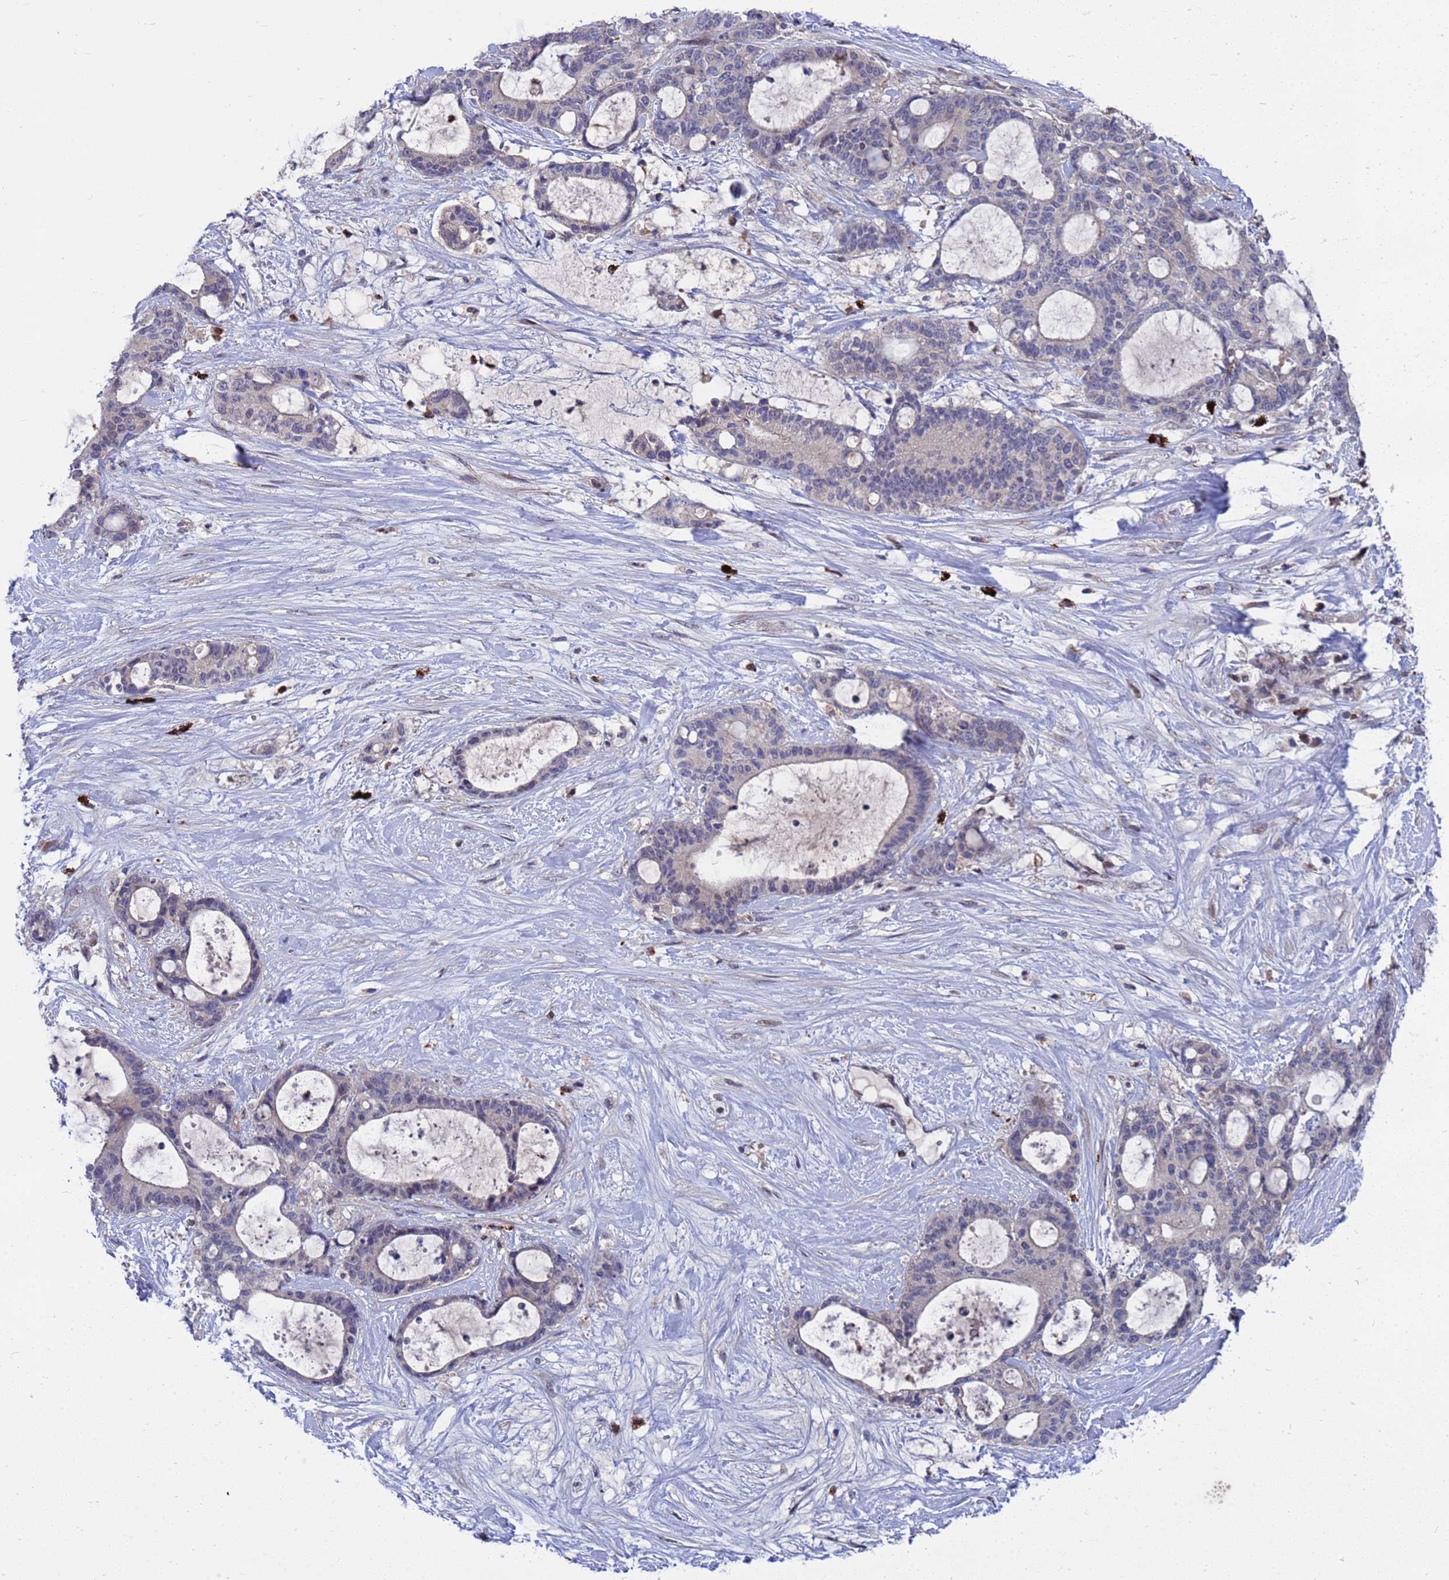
{"staining": {"intensity": "weak", "quantity": "<25%", "location": "cytoplasmic/membranous"}, "tissue": "liver cancer", "cell_type": "Tumor cells", "image_type": "cancer", "snomed": [{"axis": "morphology", "description": "Normal tissue, NOS"}, {"axis": "morphology", "description": "Cholangiocarcinoma"}, {"axis": "topography", "description": "Liver"}, {"axis": "topography", "description": "Peripheral nerve tissue"}], "caption": "Tumor cells show no significant positivity in cholangiocarcinoma (liver).", "gene": "TMBIM6", "patient": {"sex": "female", "age": 73}}